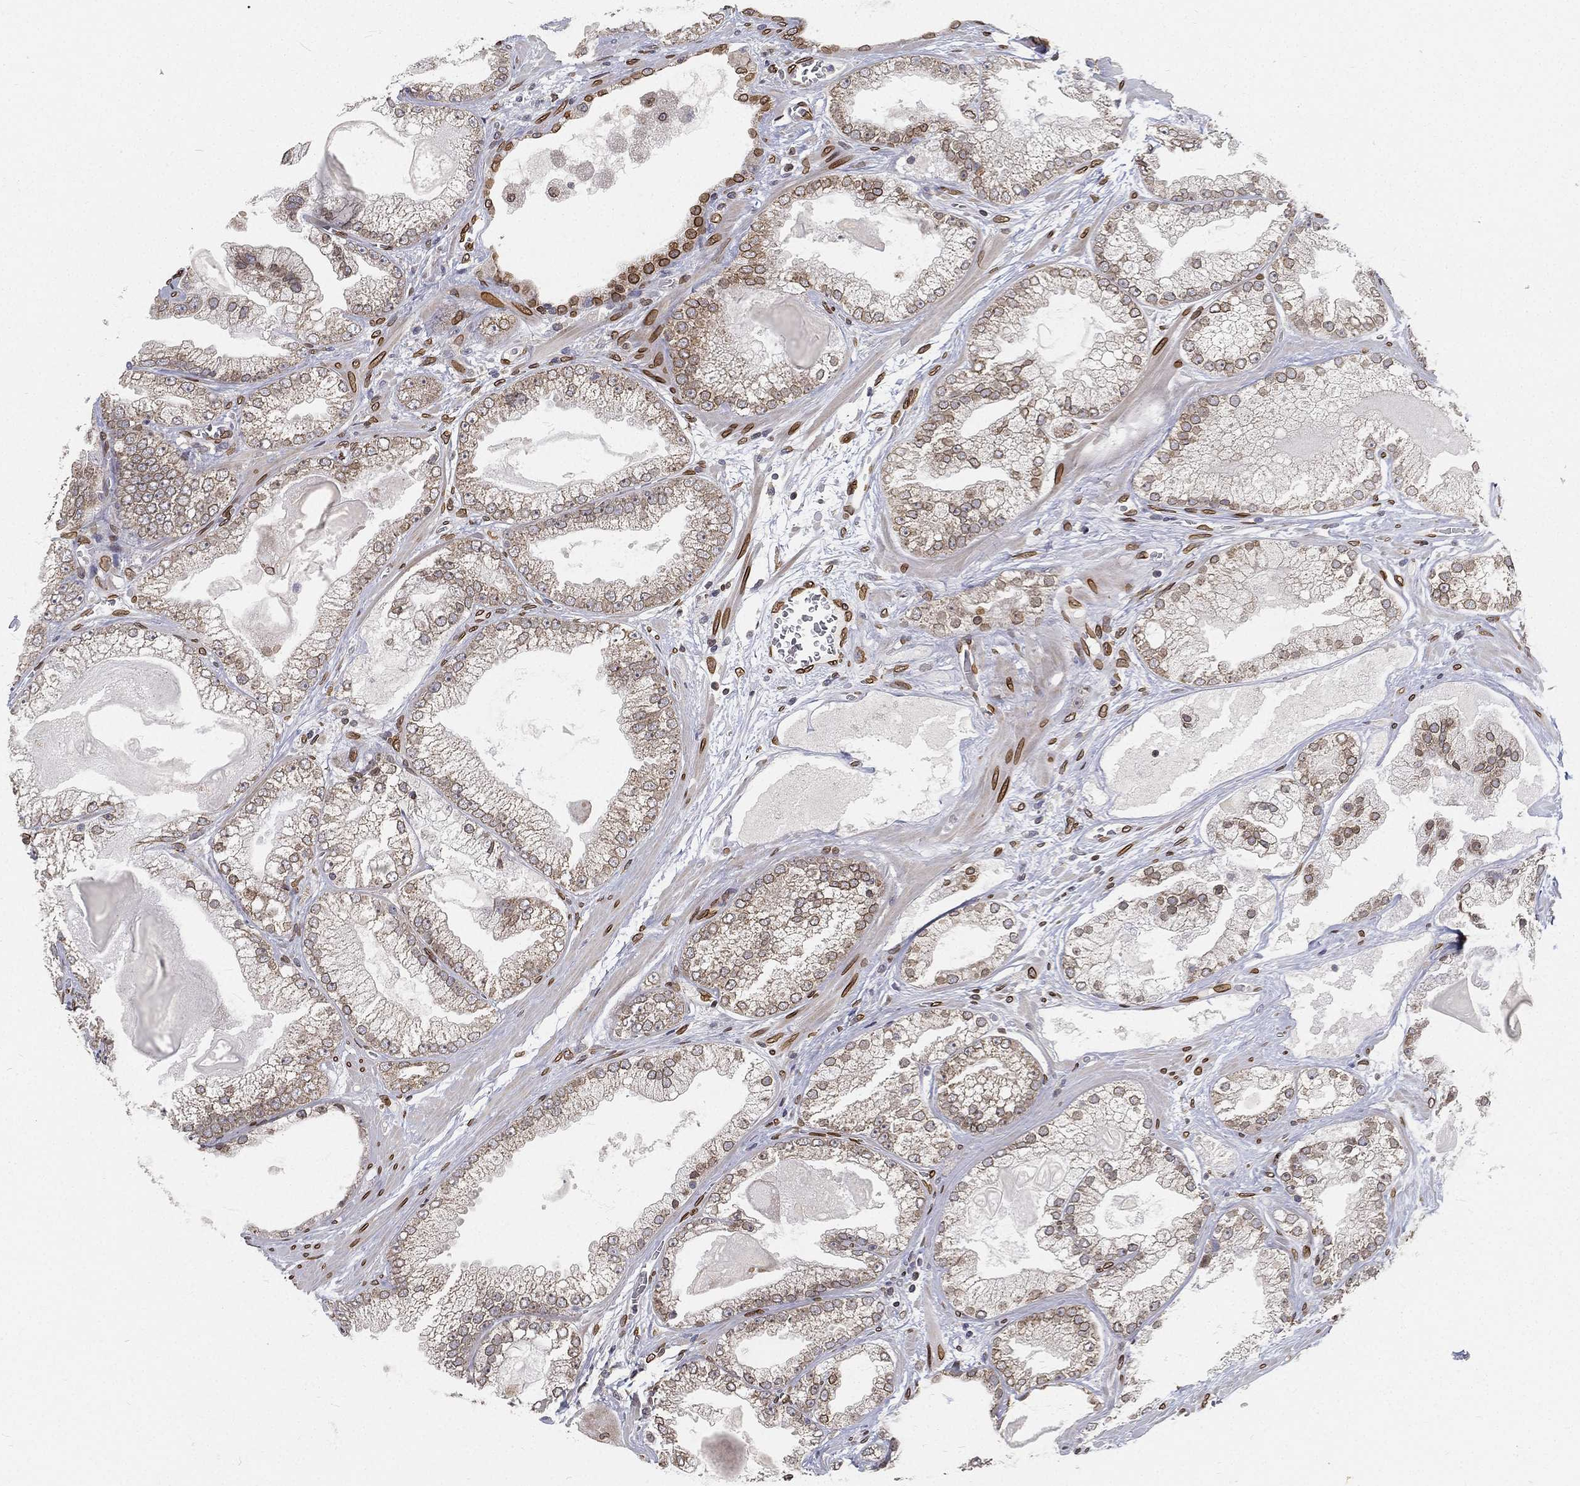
{"staining": {"intensity": "moderate", "quantity": "25%-75%", "location": "cytoplasmic/membranous,nuclear"}, "tissue": "prostate cancer", "cell_type": "Tumor cells", "image_type": "cancer", "snomed": [{"axis": "morphology", "description": "Adenocarcinoma, Low grade"}, {"axis": "topography", "description": "Prostate"}], "caption": "Adenocarcinoma (low-grade) (prostate) stained with a brown dye reveals moderate cytoplasmic/membranous and nuclear positive positivity in approximately 25%-75% of tumor cells.", "gene": "PALB2", "patient": {"sex": "male", "age": 57}}